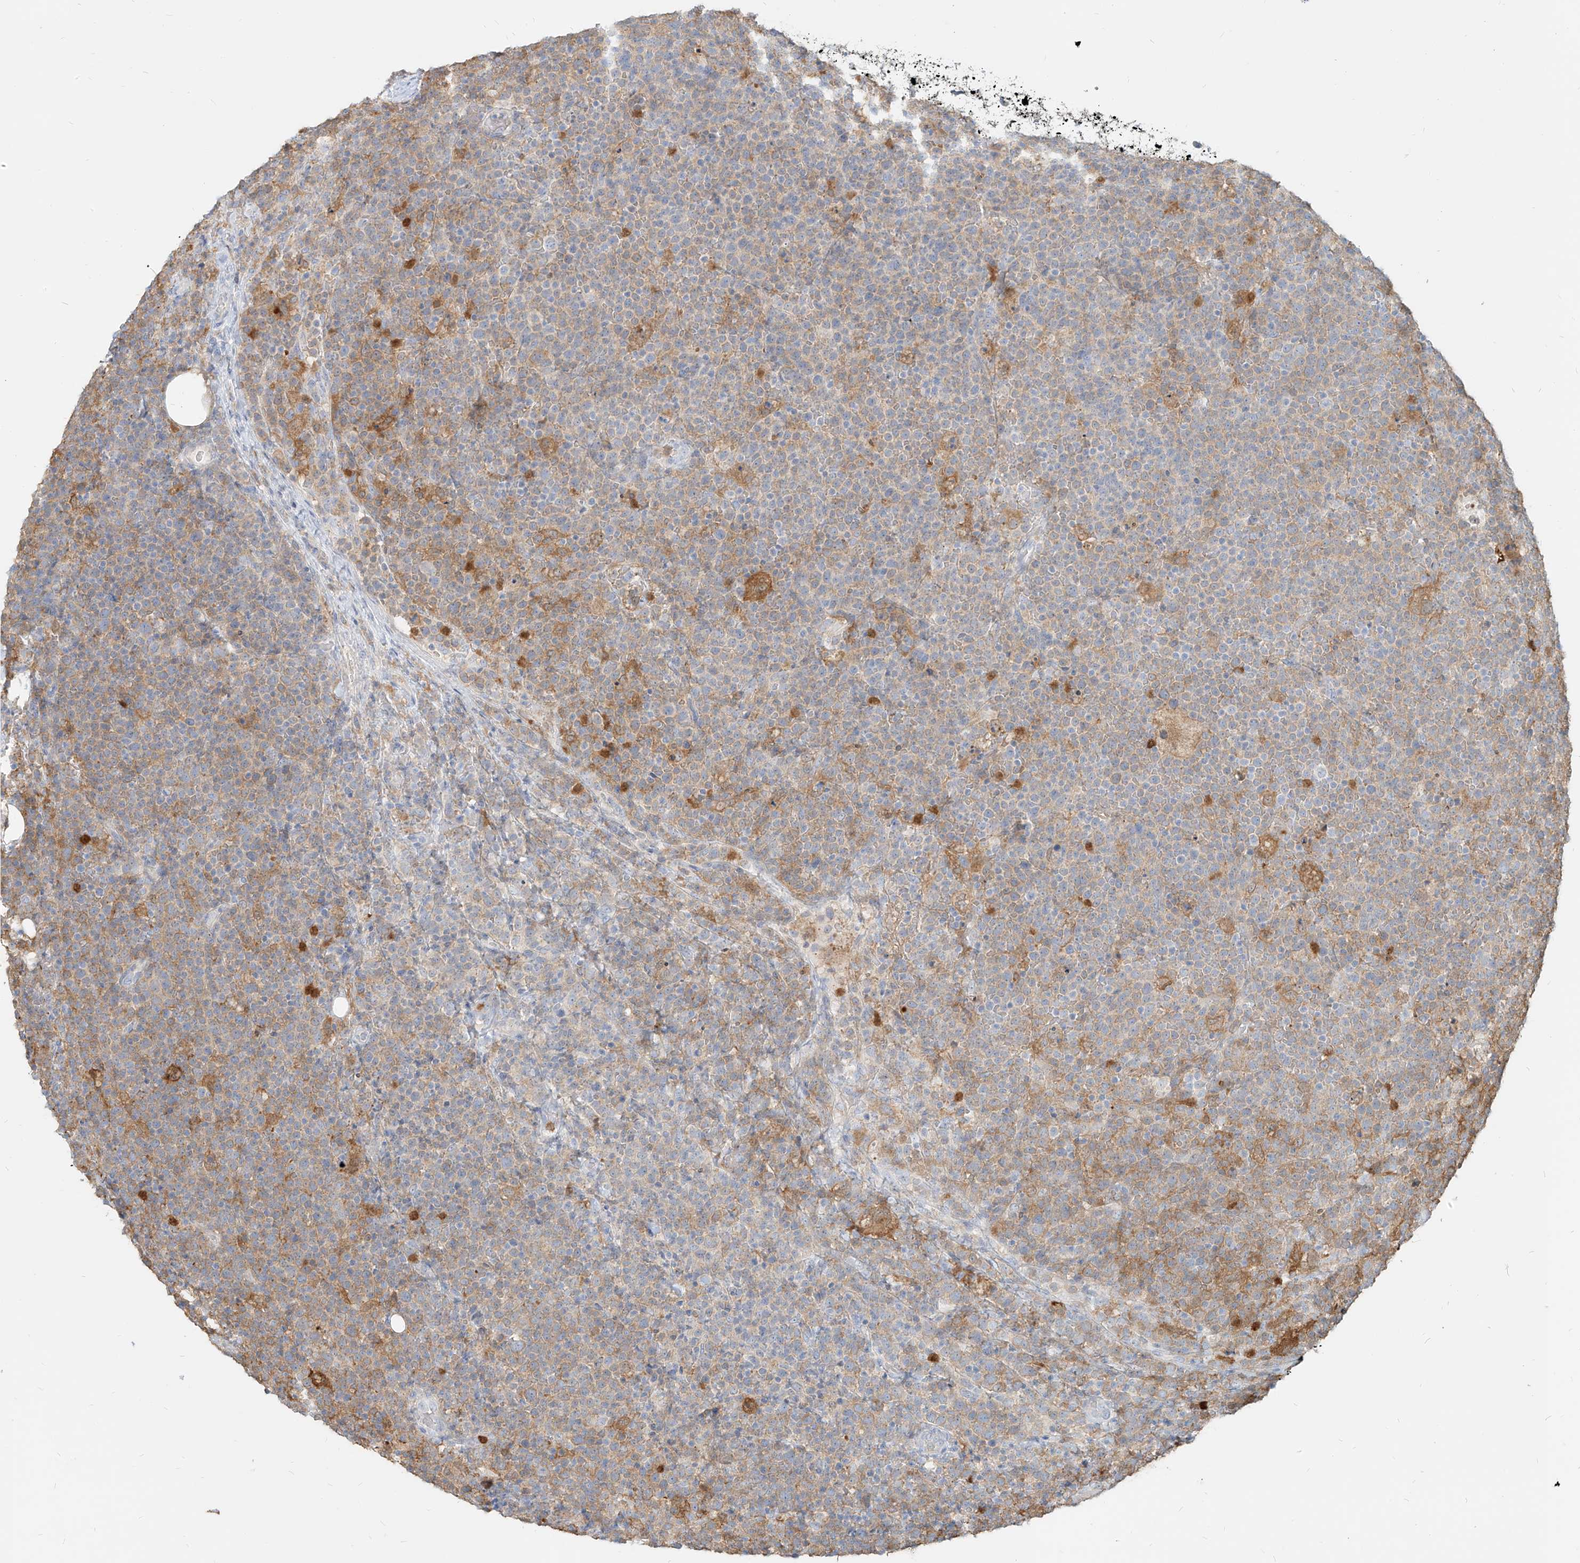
{"staining": {"intensity": "negative", "quantity": "none", "location": "none"}, "tissue": "lymphoma", "cell_type": "Tumor cells", "image_type": "cancer", "snomed": [{"axis": "morphology", "description": "Malignant lymphoma, non-Hodgkin's type, High grade"}, {"axis": "topography", "description": "Lymph node"}], "caption": "Immunohistochemical staining of malignant lymphoma, non-Hodgkin's type (high-grade) exhibits no significant expression in tumor cells.", "gene": "PGD", "patient": {"sex": "male", "age": 61}}